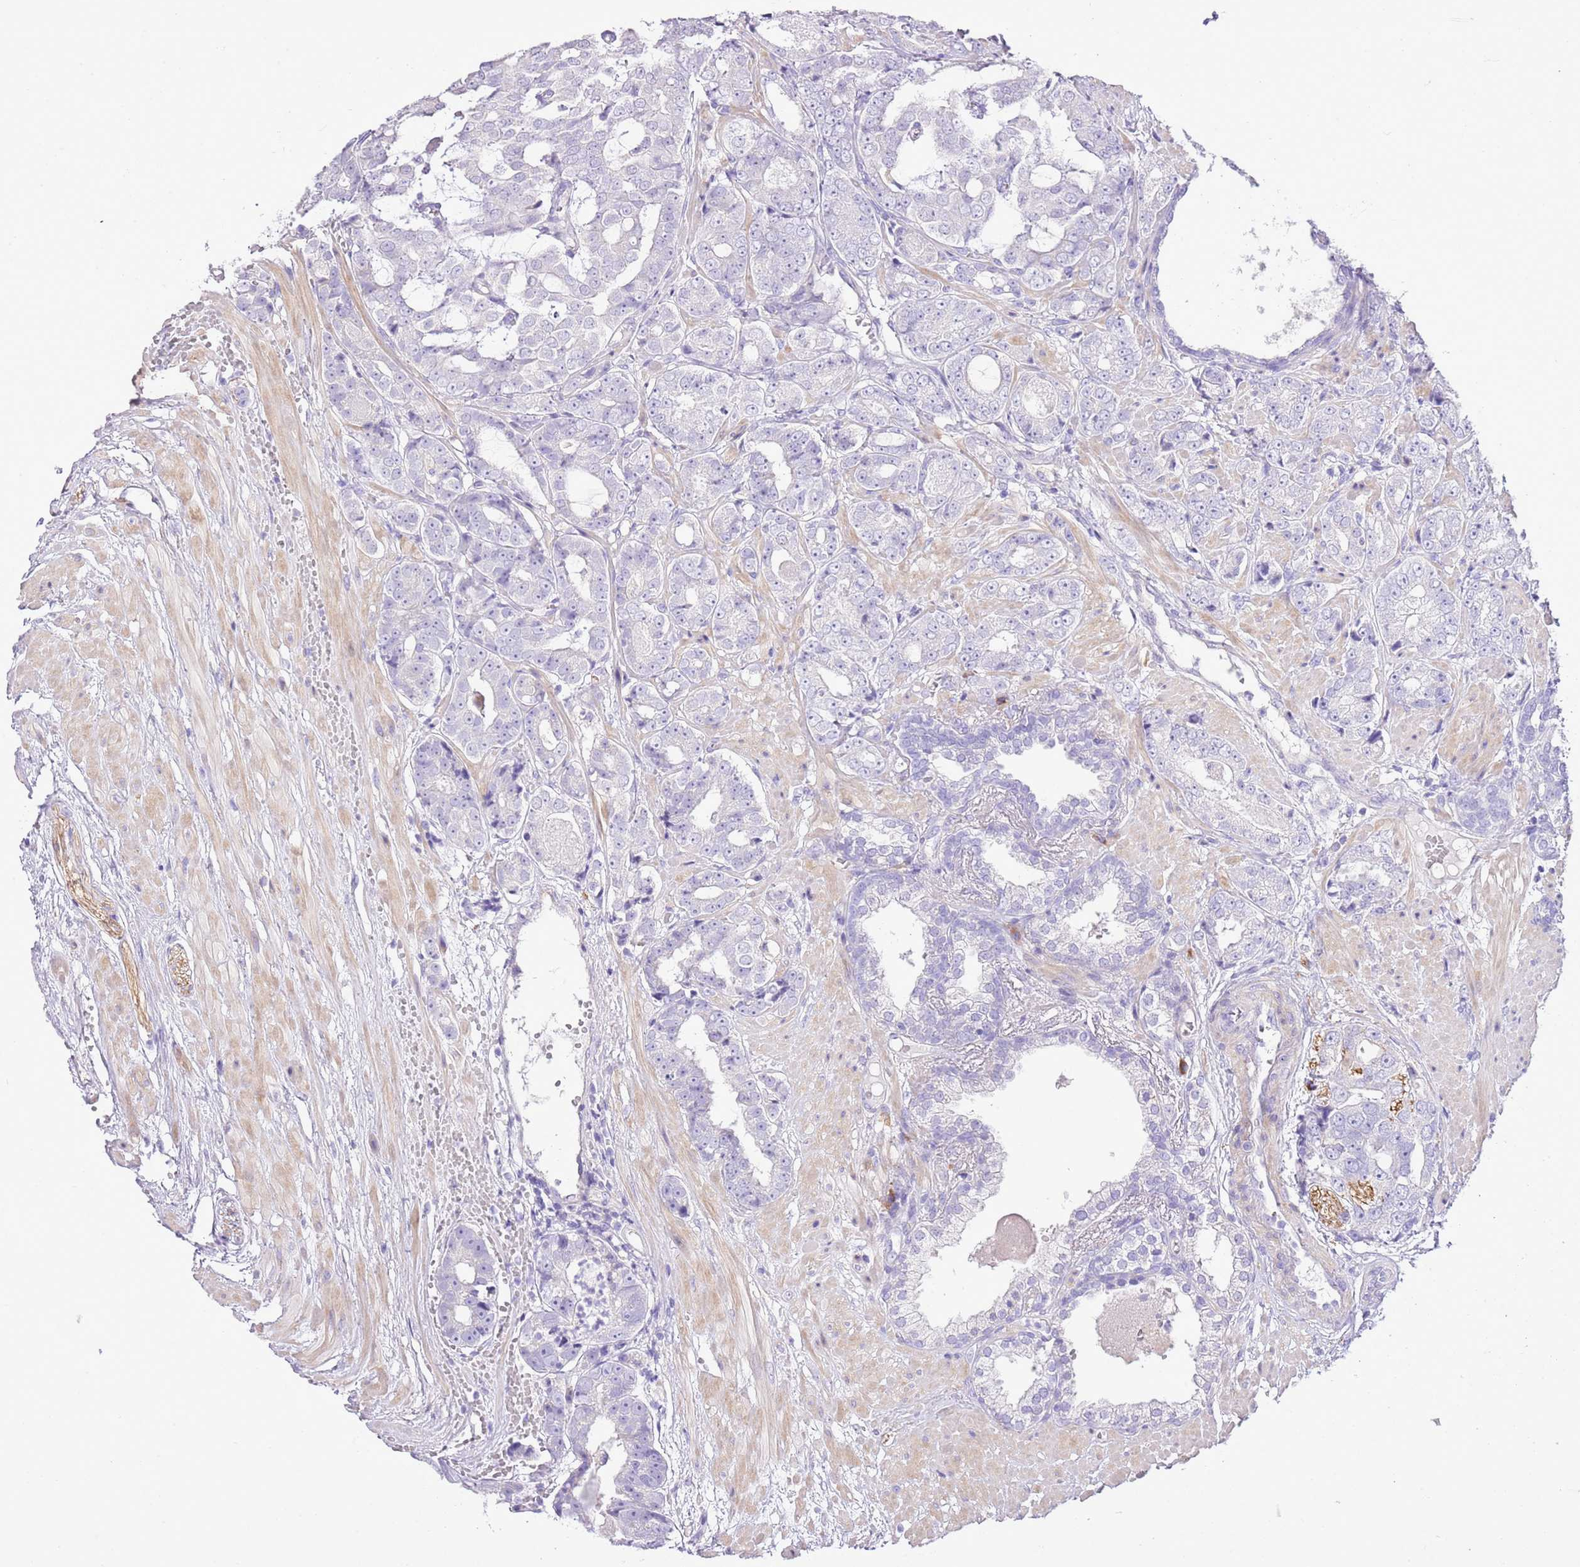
{"staining": {"intensity": "negative", "quantity": "none", "location": "none"}, "tissue": "prostate cancer", "cell_type": "Tumor cells", "image_type": "cancer", "snomed": [{"axis": "morphology", "description": "Adenocarcinoma, High grade"}, {"axis": "topography", "description": "Prostate"}], "caption": "Photomicrograph shows no protein staining in tumor cells of prostate adenocarcinoma (high-grade) tissue. Nuclei are stained in blue.", "gene": "AAR2", "patient": {"sex": "male", "age": 71}}